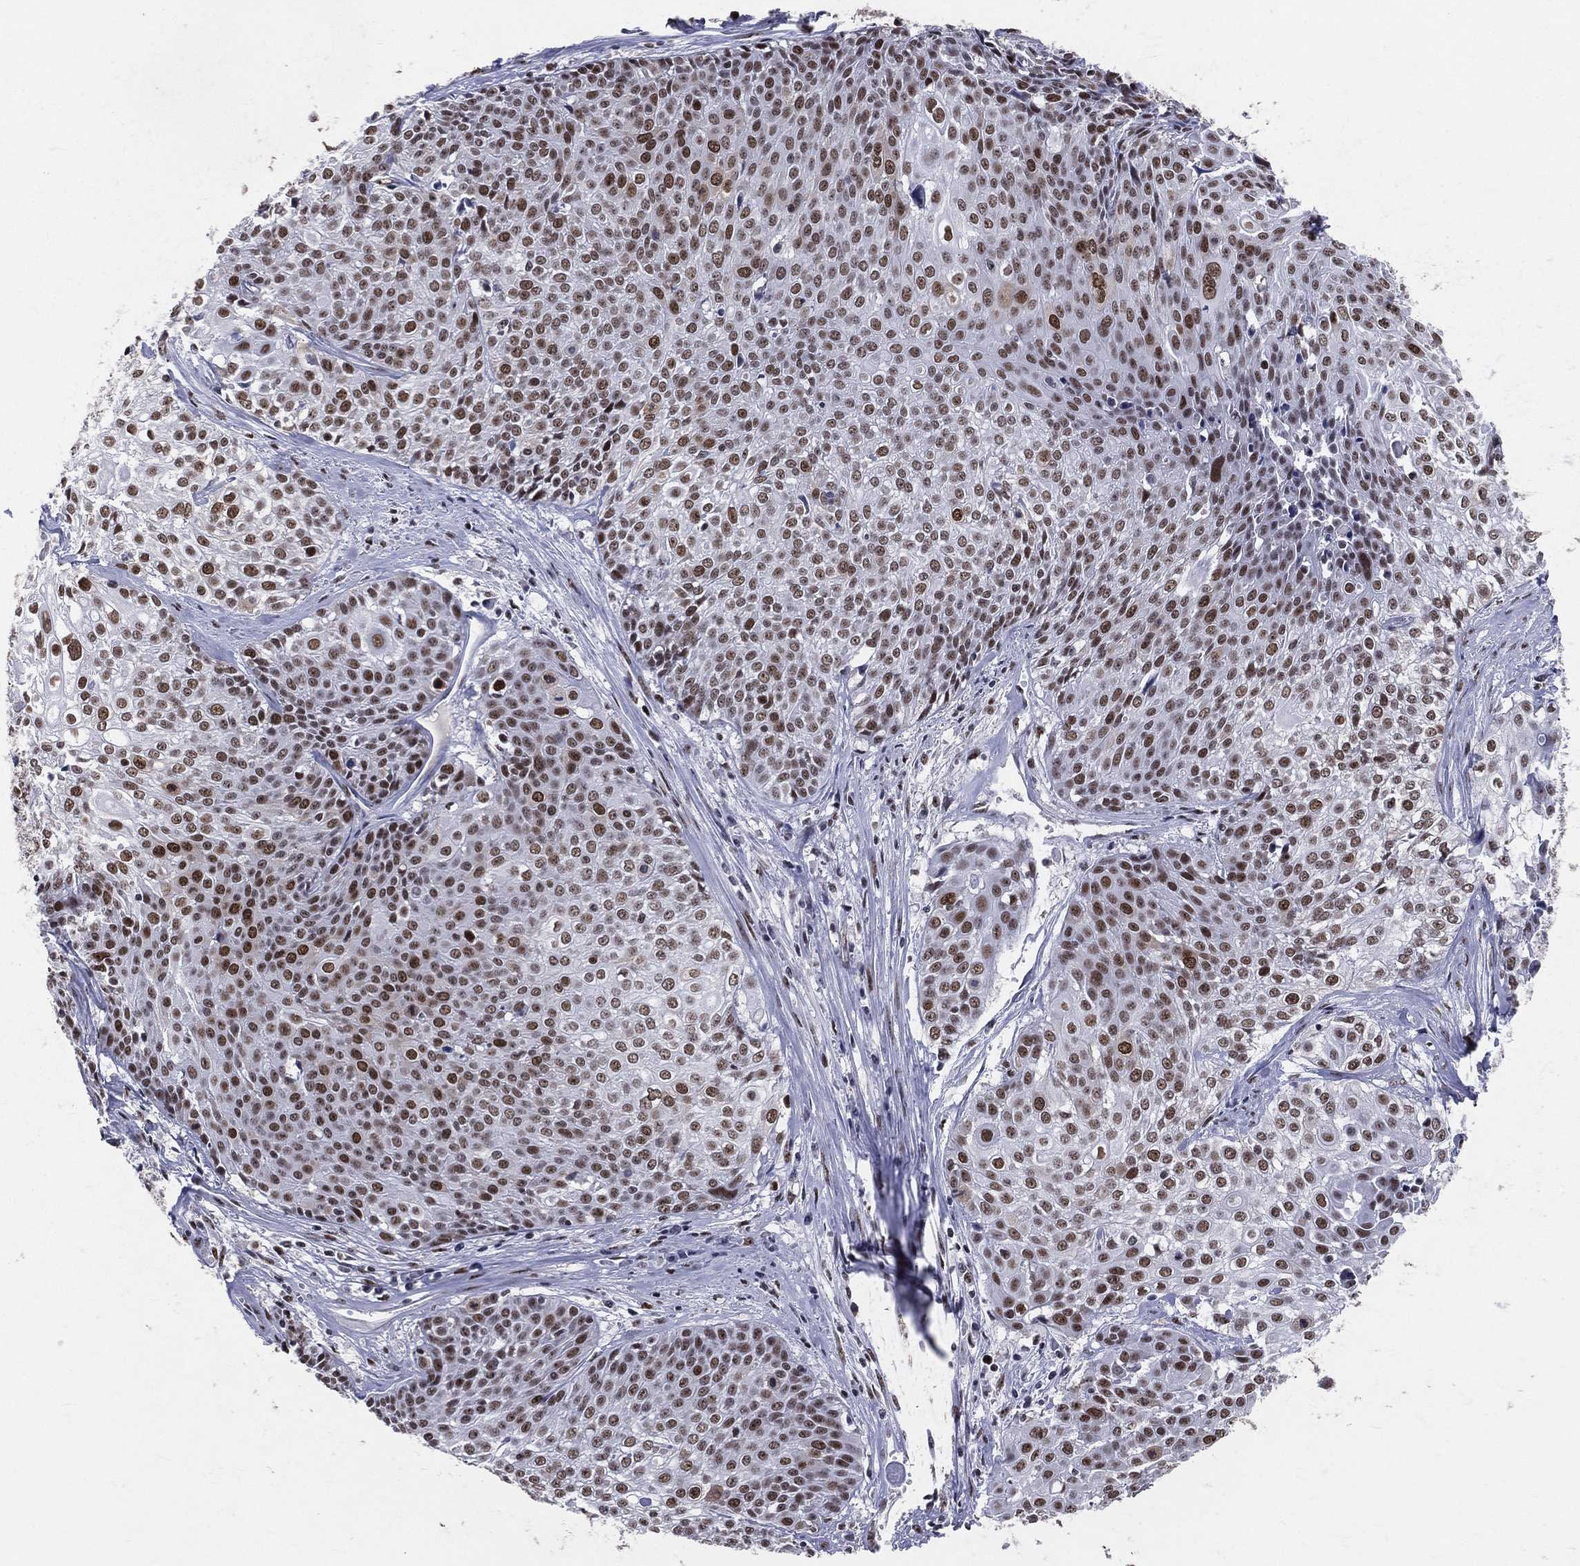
{"staining": {"intensity": "strong", "quantity": ">75%", "location": "nuclear"}, "tissue": "cervical cancer", "cell_type": "Tumor cells", "image_type": "cancer", "snomed": [{"axis": "morphology", "description": "Squamous cell carcinoma, NOS"}, {"axis": "topography", "description": "Cervix"}], "caption": "A brown stain labels strong nuclear expression of a protein in human cervical cancer (squamous cell carcinoma) tumor cells.", "gene": "CDK7", "patient": {"sex": "female", "age": 39}}